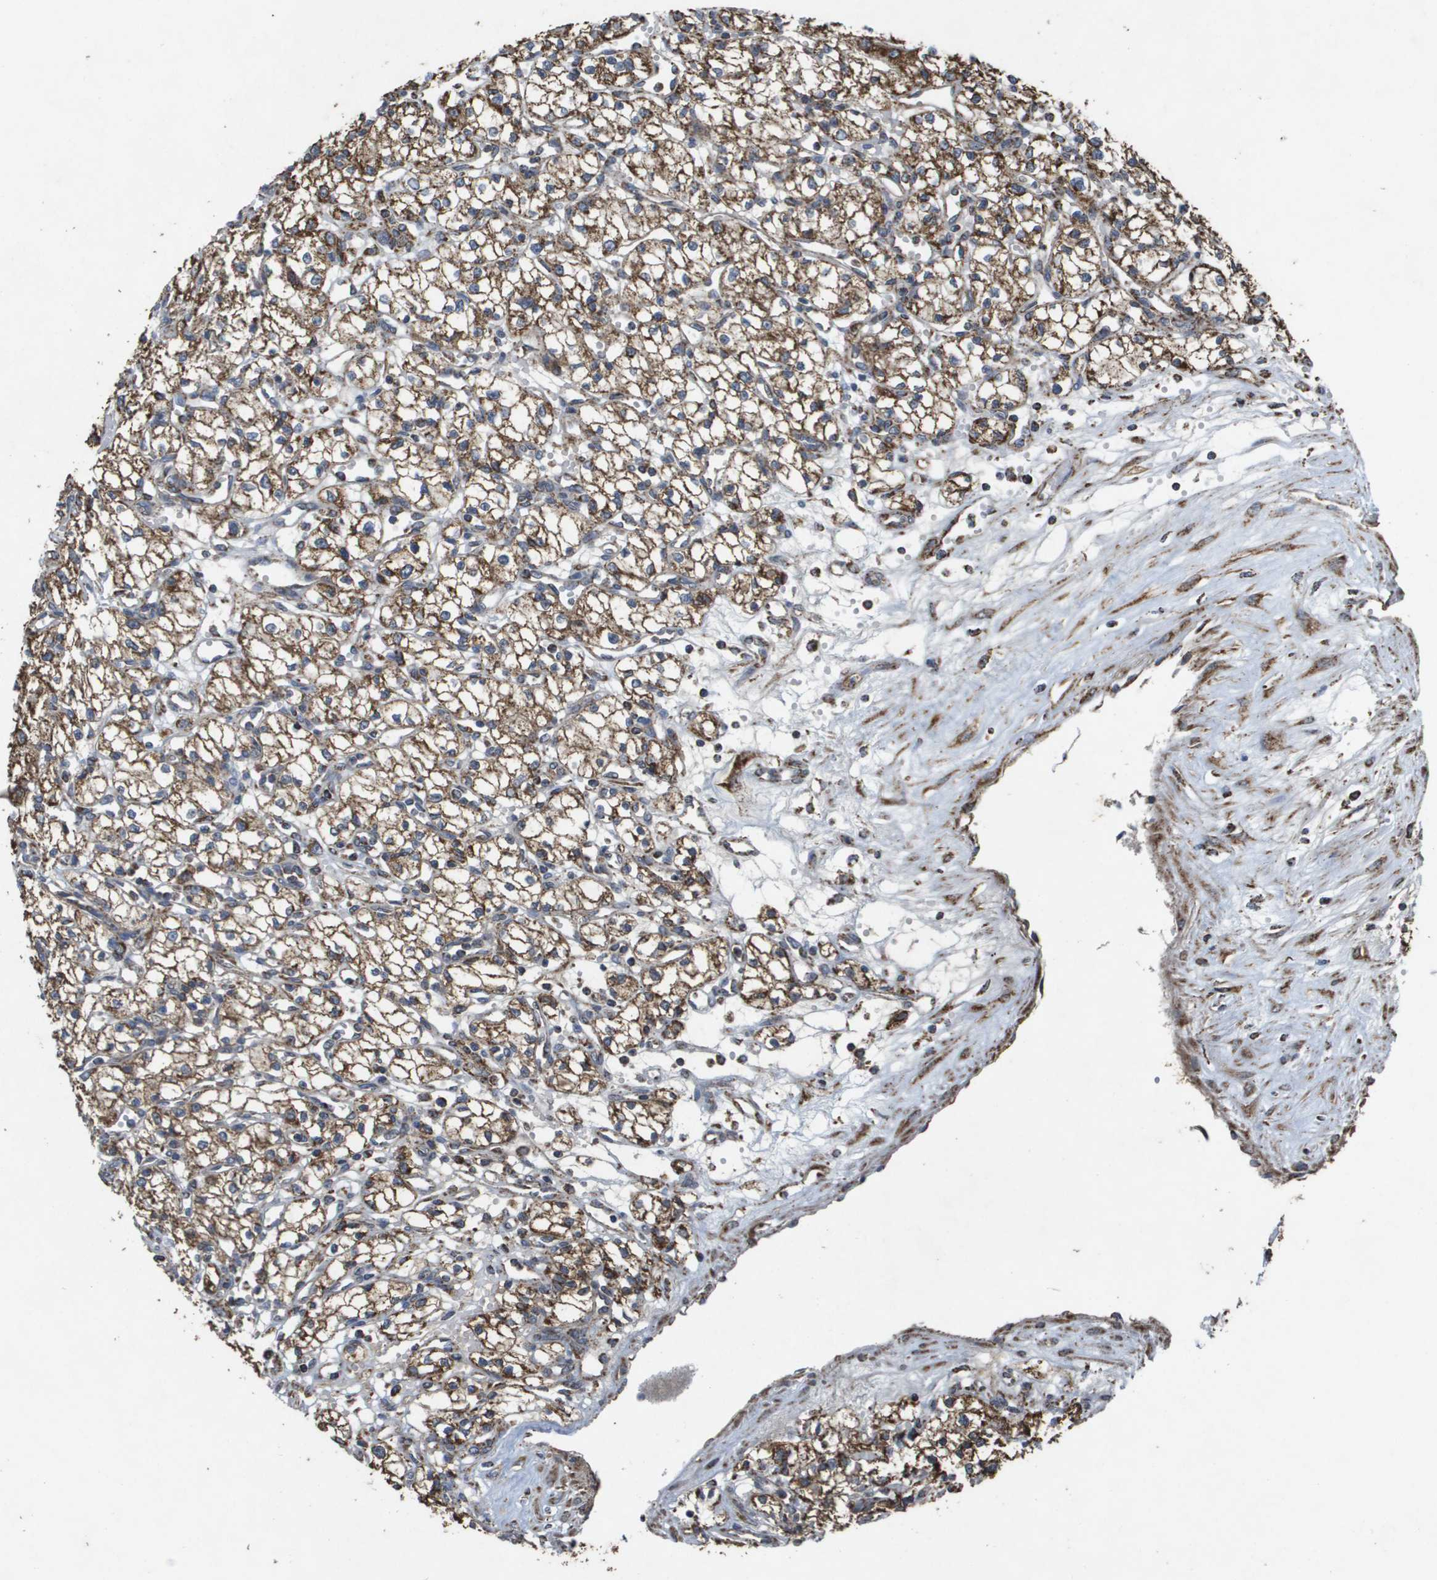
{"staining": {"intensity": "moderate", "quantity": ">75%", "location": "cytoplasmic/membranous"}, "tissue": "renal cancer", "cell_type": "Tumor cells", "image_type": "cancer", "snomed": [{"axis": "morphology", "description": "Normal tissue, NOS"}, {"axis": "morphology", "description": "Adenocarcinoma, NOS"}, {"axis": "topography", "description": "Kidney"}], "caption": "Immunohistochemical staining of human renal adenocarcinoma shows moderate cytoplasmic/membranous protein expression in approximately >75% of tumor cells.", "gene": "HSPE1", "patient": {"sex": "male", "age": 59}}